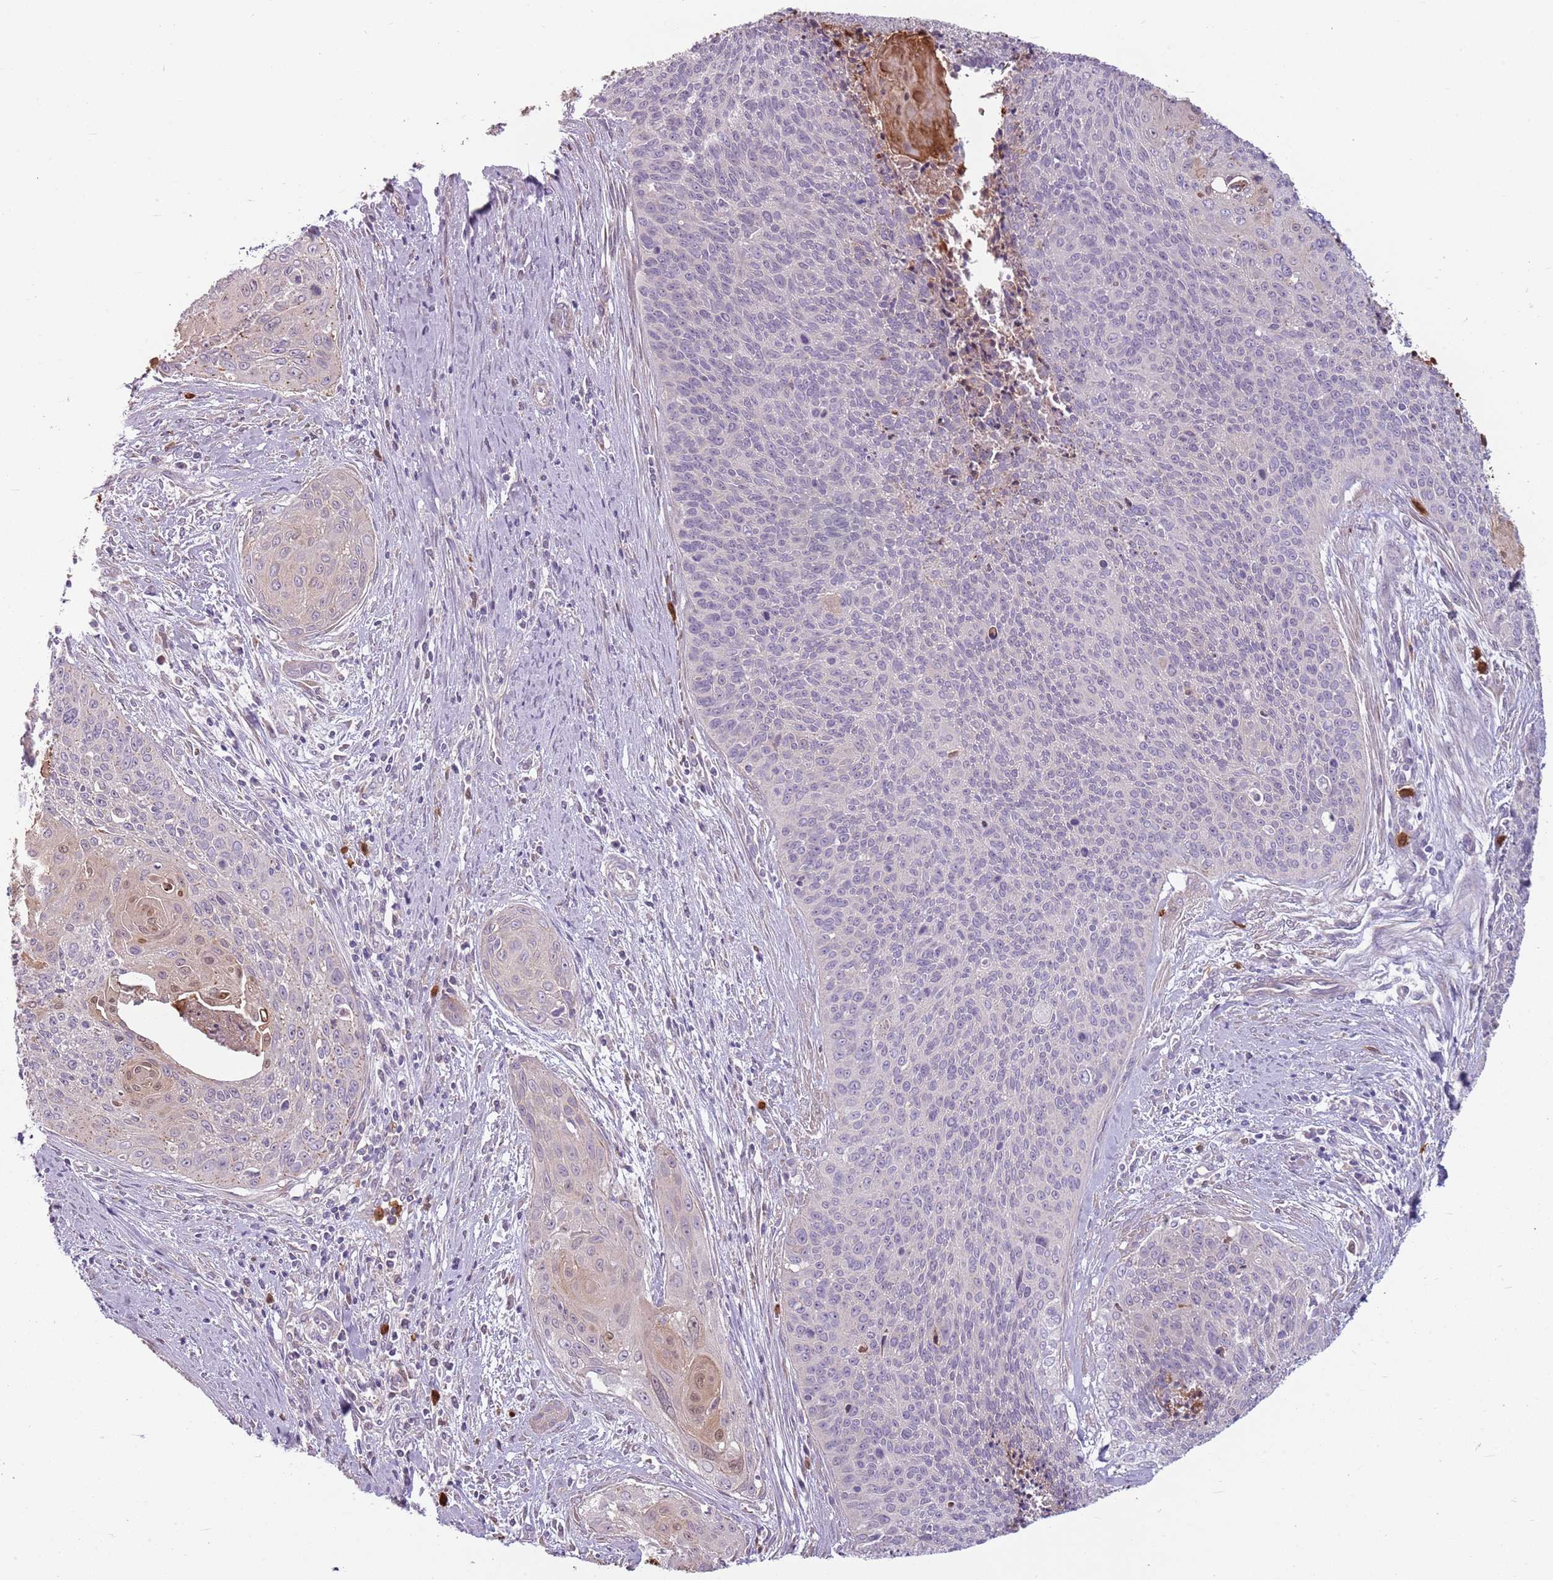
{"staining": {"intensity": "negative", "quantity": "none", "location": "none"}, "tissue": "cervical cancer", "cell_type": "Tumor cells", "image_type": "cancer", "snomed": [{"axis": "morphology", "description": "Squamous cell carcinoma, NOS"}, {"axis": "topography", "description": "Cervix"}], "caption": "This is a image of immunohistochemistry staining of cervical squamous cell carcinoma, which shows no positivity in tumor cells.", "gene": "SPAG4", "patient": {"sex": "female", "age": 55}}